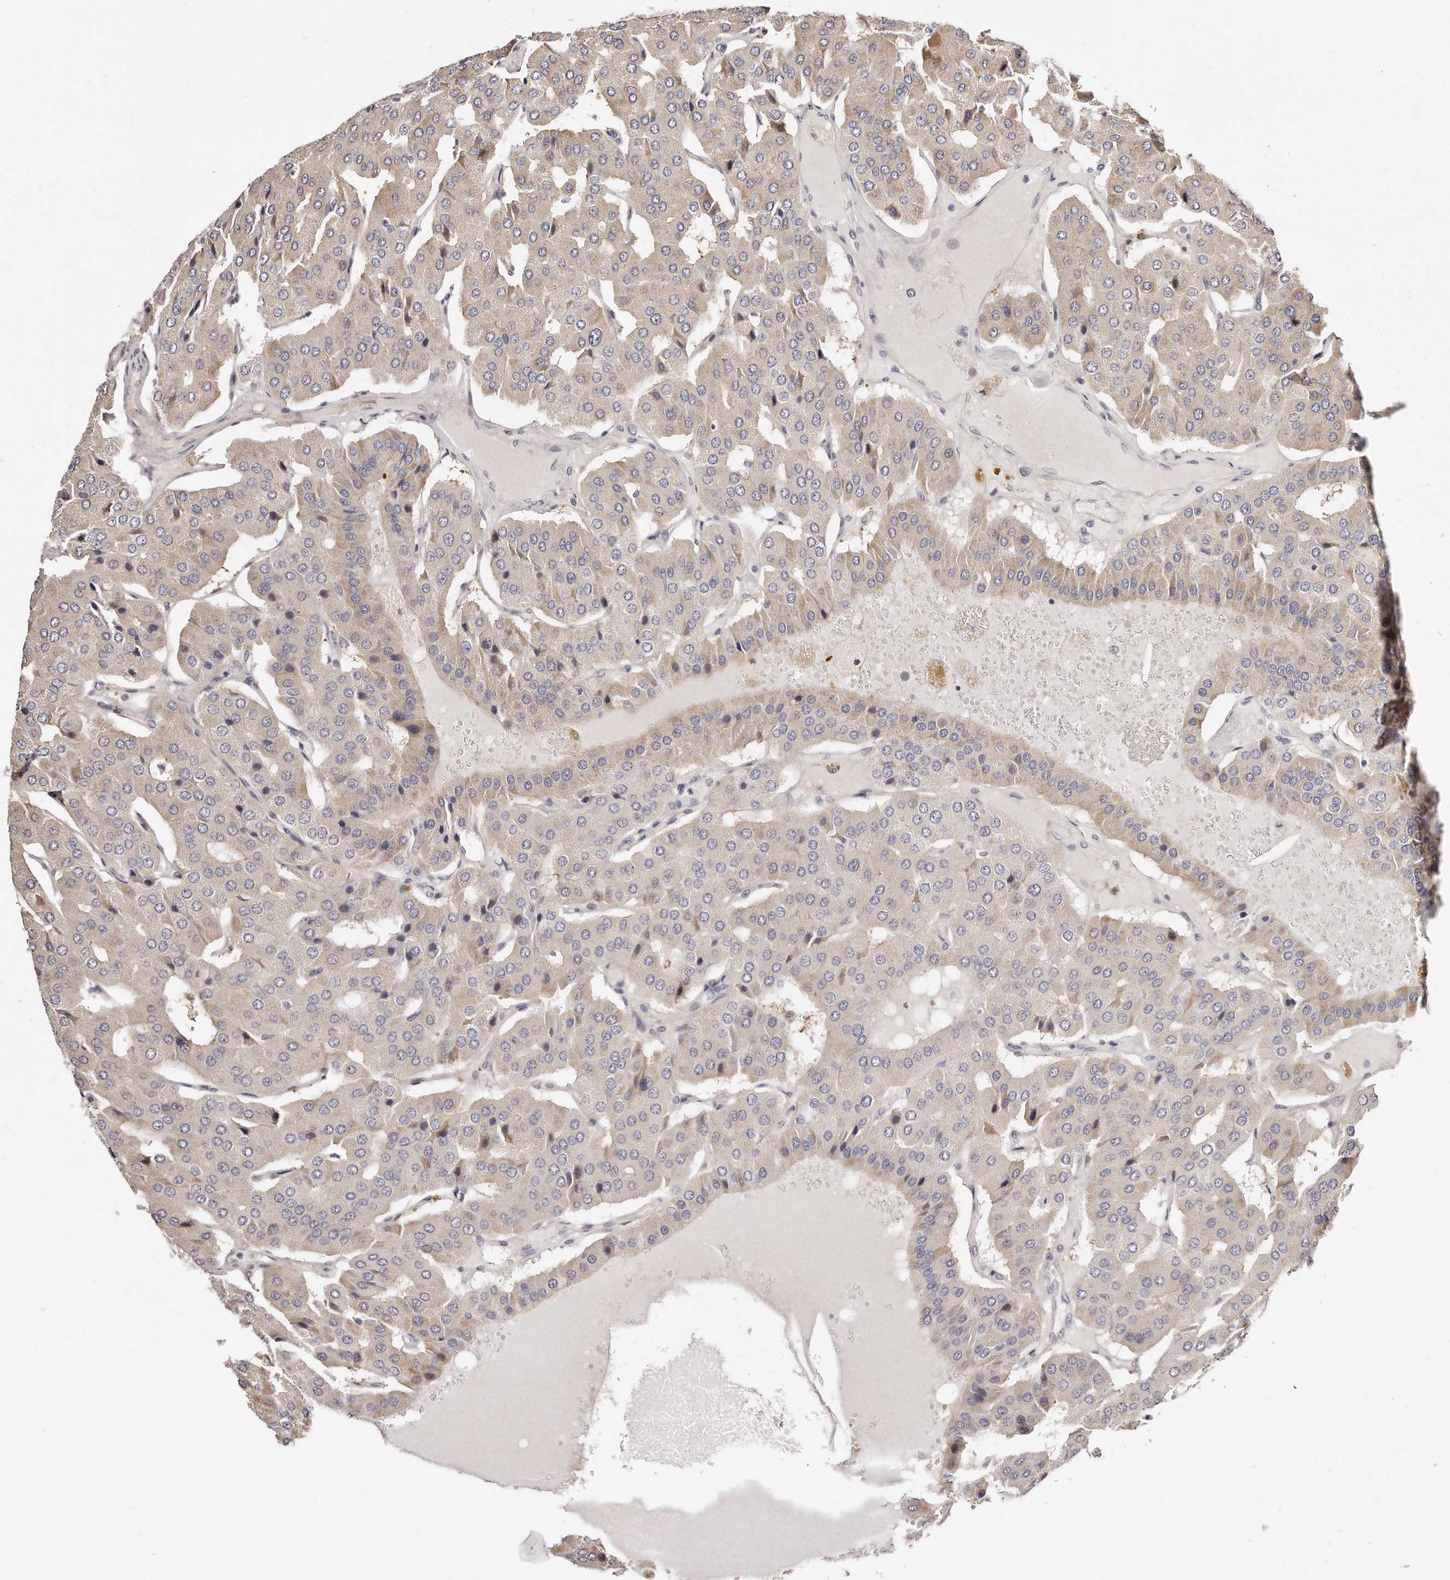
{"staining": {"intensity": "weak", "quantity": "<25%", "location": "cytoplasmic/membranous"}, "tissue": "parathyroid gland", "cell_type": "Glandular cells", "image_type": "normal", "snomed": [{"axis": "morphology", "description": "Normal tissue, NOS"}, {"axis": "morphology", "description": "Adenoma, NOS"}, {"axis": "topography", "description": "Parathyroid gland"}], "caption": "IHC photomicrograph of unremarkable parathyroid gland: human parathyroid gland stained with DAB demonstrates no significant protein positivity in glandular cells. (DAB (3,3'-diaminobenzidine) immunohistochemistry (IHC) visualized using brightfield microscopy, high magnification).", "gene": "CASZ1", "patient": {"sex": "female", "age": 86}}